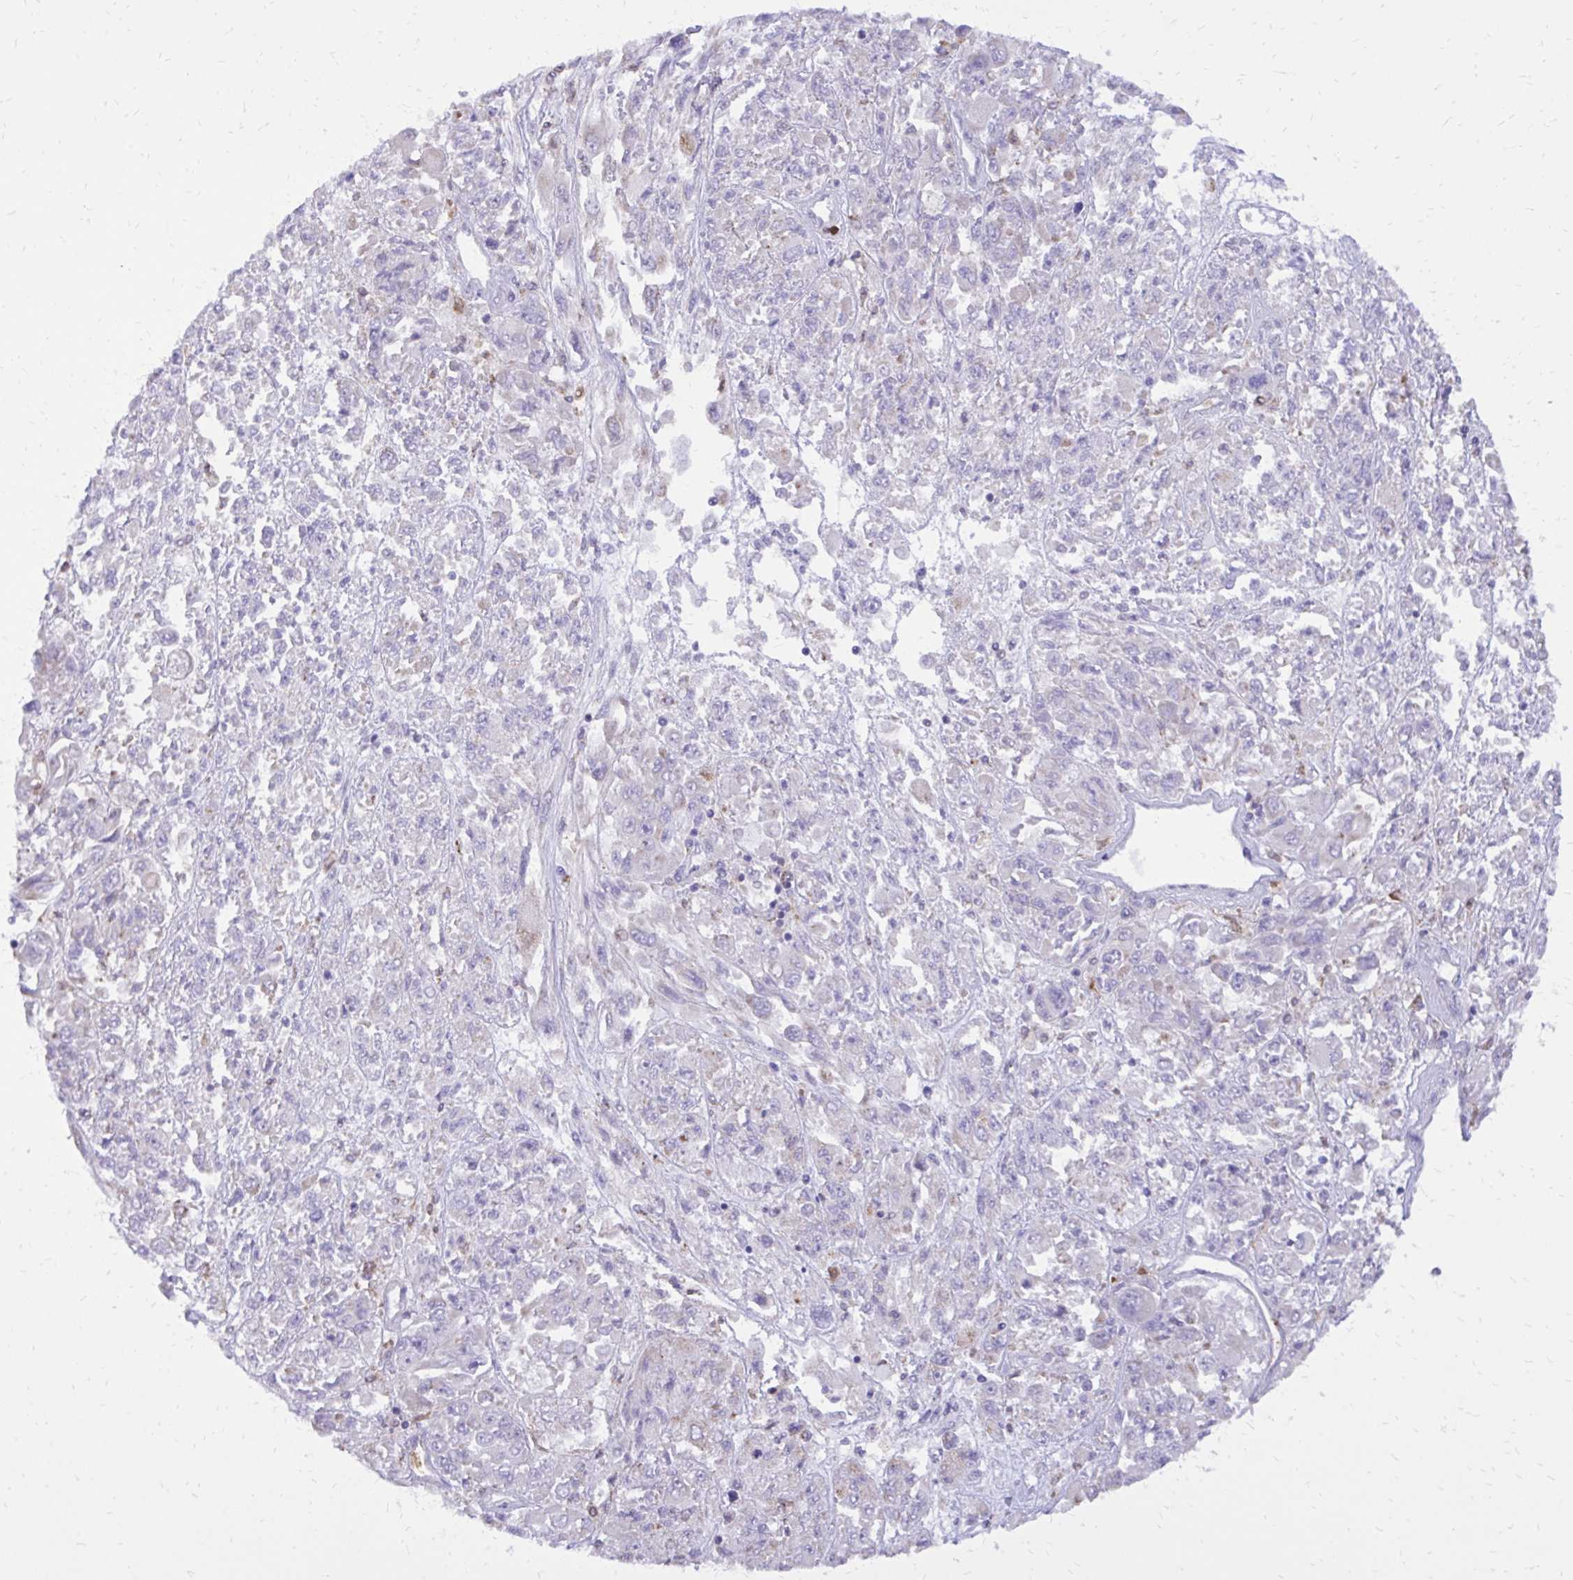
{"staining": {"intensity": "negative", "quantity": "none", "location": "none"}, "tissue": "melanoma", "cell_type": "Tumor cells", "image_type": "cancer", "snomed": [{"axis": "morphology", "description": "Malignant melanoma, NOS"}, {"axis": "topography", "description": "Skin"}], "caption": "An immunohistochemistry (IHC) photomicrograph of malignant melanoma is shown. There is no staining in tumor cells of malignant melanoma.", "gene": "CAT", "patient": {"sex": "female", "age": 91}}